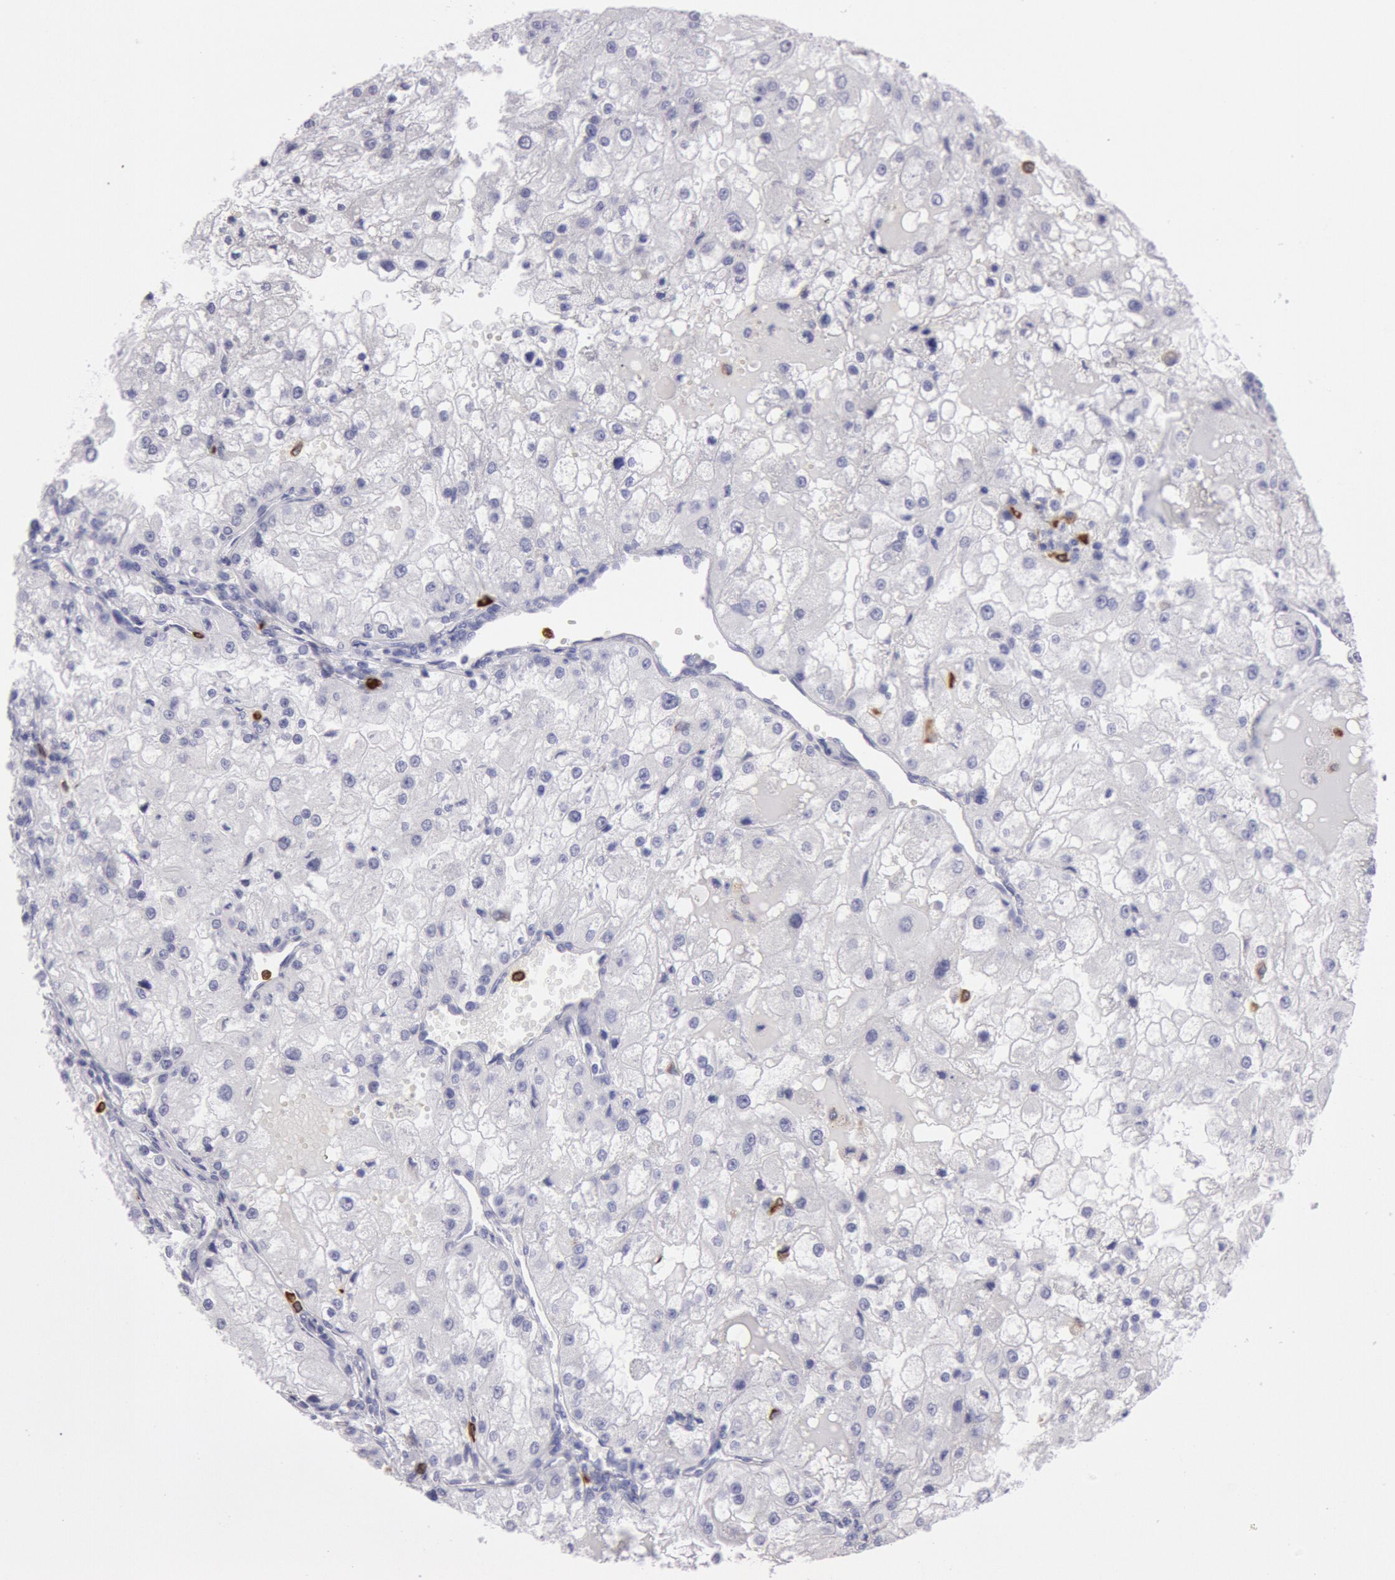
{"staining": {"intensity": "negative", "quantity": "none", "location": "none"}, "tissue": "renal cancer", "cell_type": "Tumor cells", "image_type": "cancer", "snomed": [{"axis": "morphology", "description": "Adenocarcinoma, NOS"}, {"axis": "topography", "description": "Kidney"}], "caption": "Tumor cells are negative for brown protein staining in renal cancer. Nuclei are stained in blue.", "gene": "FCN1", "patient": {"sex": "female", "age": 74}}